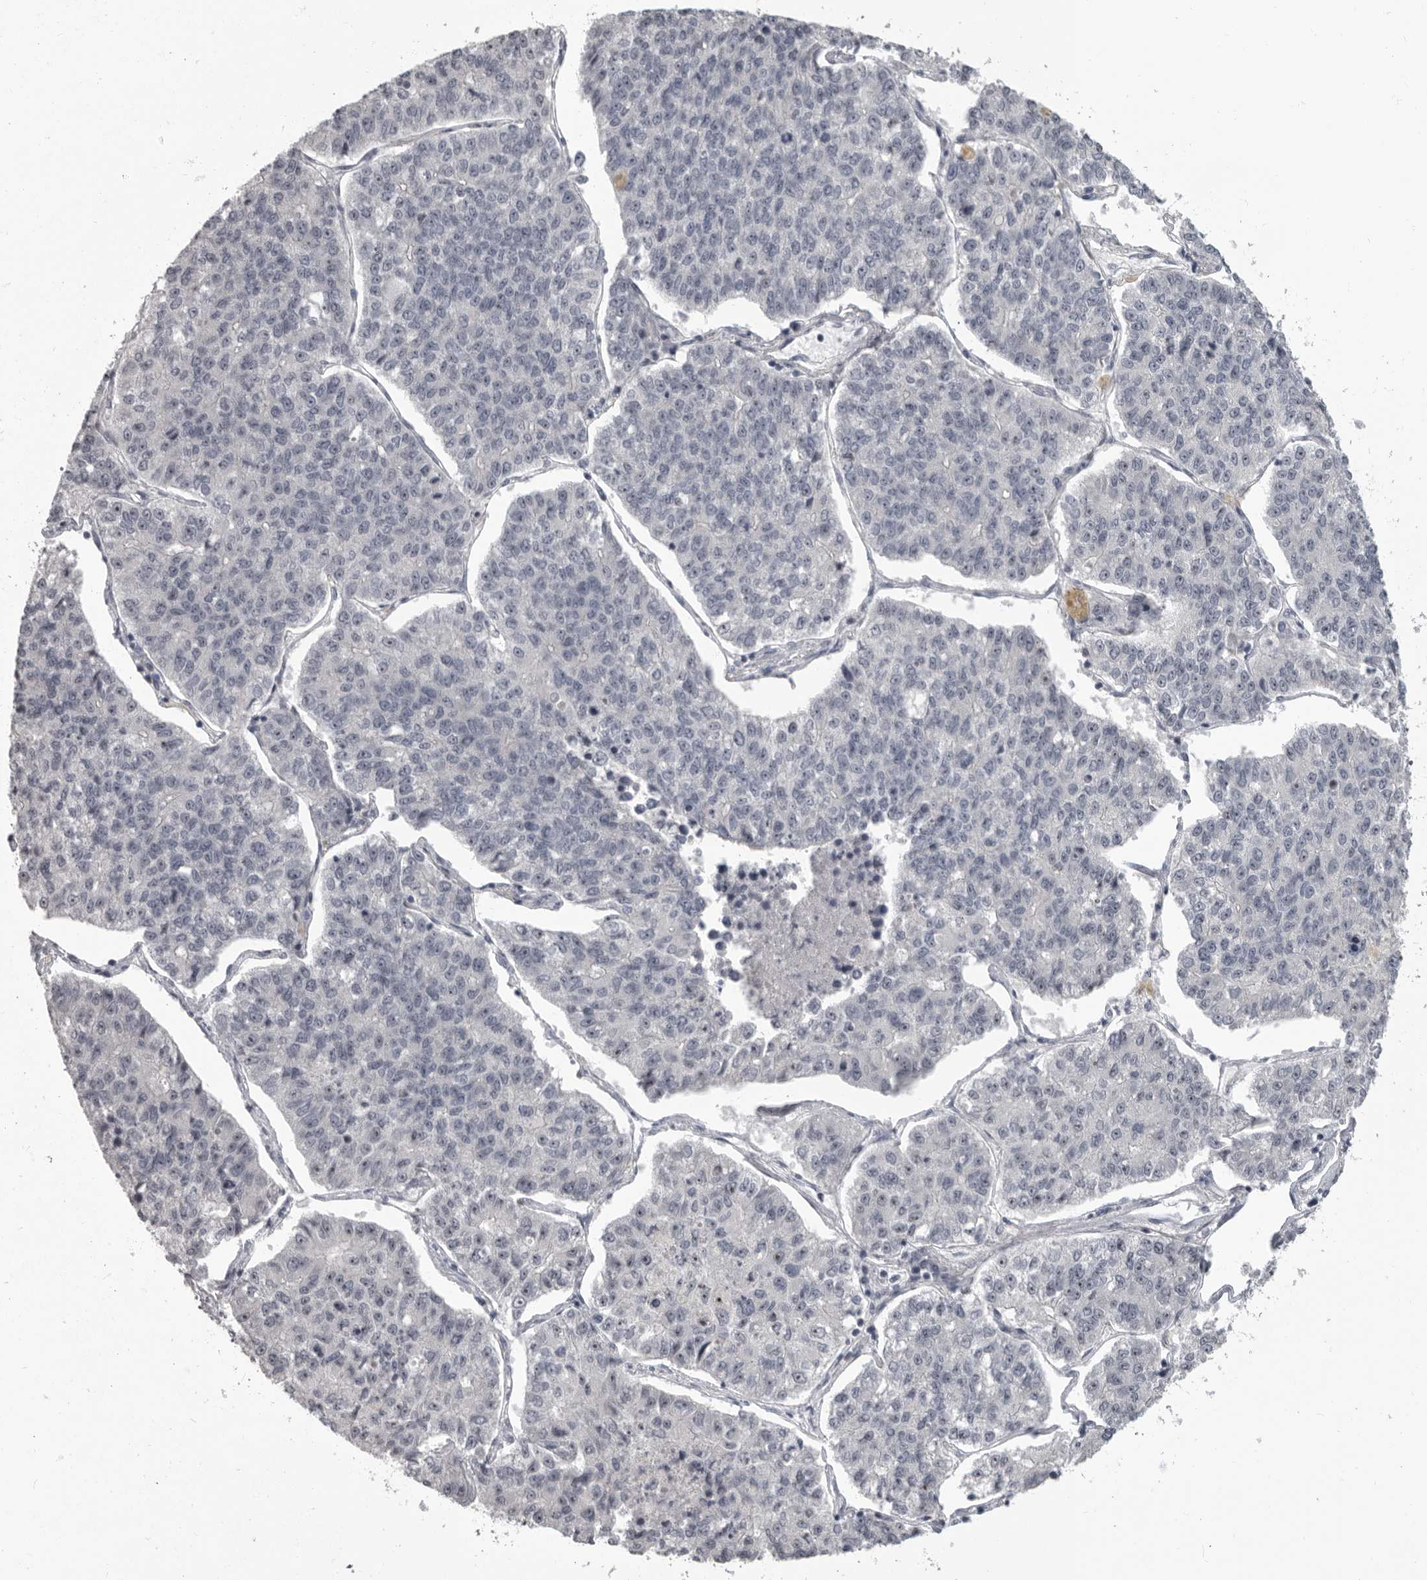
{"staining": {"intensity": "negative", "quantity": "none", "location": "none"}, "tissue": "lung cancer", "cell_type": "Tumor cells", "image_type": "cancer", "snomed": [{"axis": "morphology", "description": "Adenocarcinoma, NOS"}, {"axis": "topography", "description": "Lung"}], "caption": "Immunohistochemical staining of lung adenocarcinoma reveals no significant staining in tumor cells. Nuclei are stained in blue.", "gene": "MRTO4", "patient": {"sex": "male", "age": 49}}